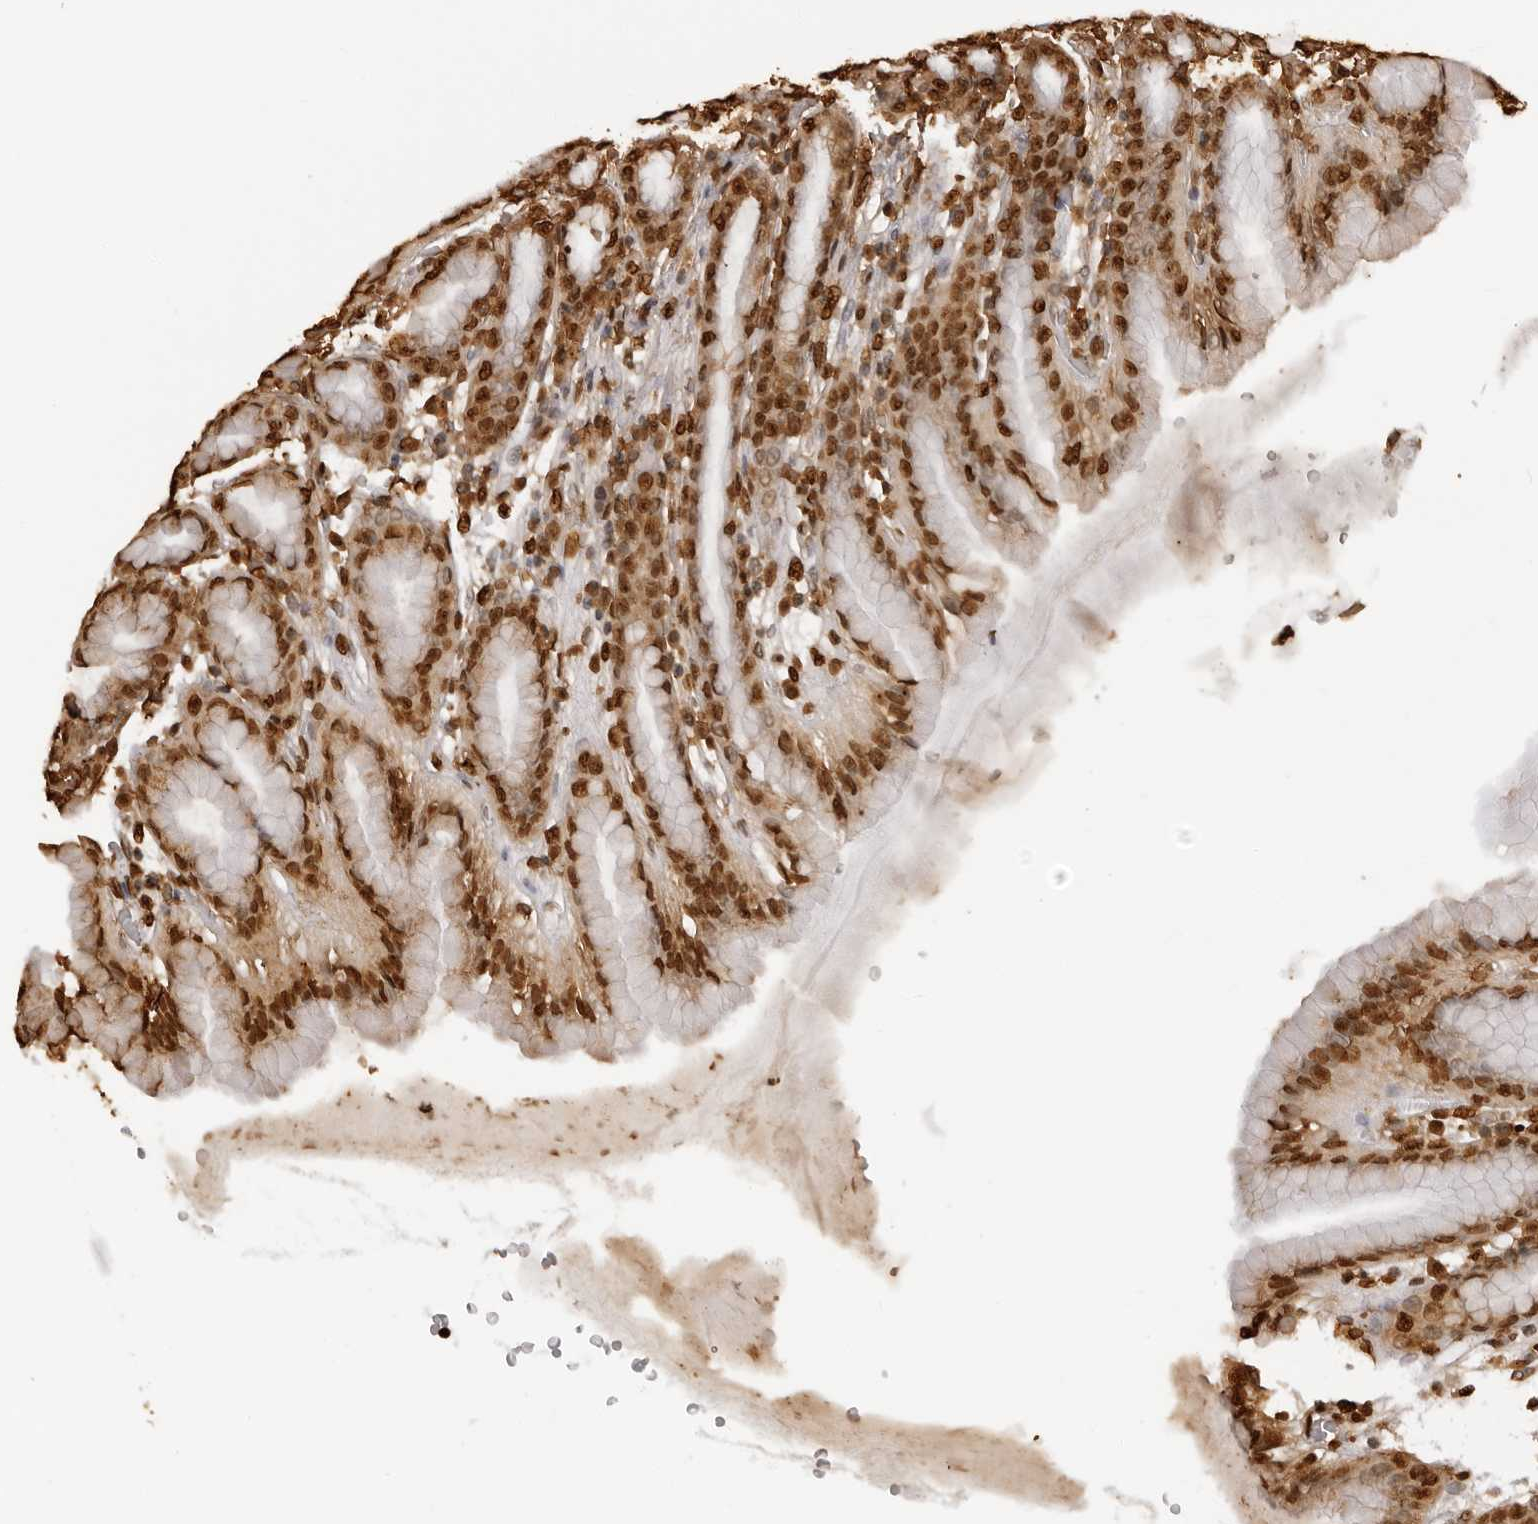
{"staining": {"intensity": "strong", "quantity": ">75%", "location": "cytoplasmic/membranous,nuclear"}, "tissue": "stomach", "cell_type": "Glandular cells", "image_type": "normal", "snomed": [{"axis": "morphology", "description": "Normal tissue, NOS"}, {"axis": "topography", "description": "Stomach, upper"}], "caption": "DAB immunohistochemical staining of unremarkable human stomach displays strong cytoplasmic/membranous,nuclear protein expression in approximately >75% of glandular cells. The staining was performed using DAB, with brown indicating positive protein expression. Nuclei are stained blue with hematoxylin.", "gene": "ZFP91", "patient": {"sex": "male", "age": 68}}